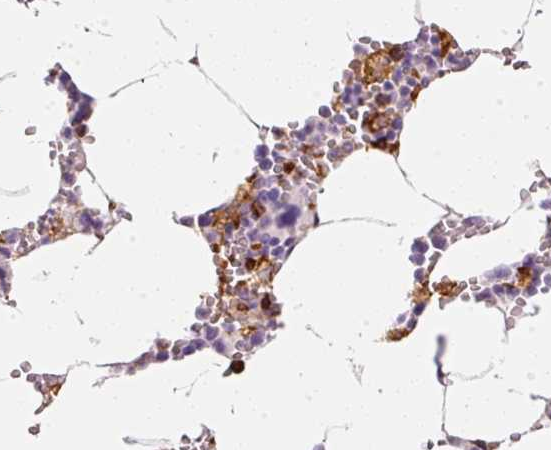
{"staining": {"intensity": "strong", "quantity": "25%-75%", "location": "cytoplasmic/membranous"}, "tissue": "bone marrow", "cell_type": "Hematopoietic cells", "image_type": "normal", "snomed": [{"axis": "morphology", "description": "Normal tissue, NOS"}, {"axis": "topography", "description": "Bone marrow"}], "caption": "Immunohistochemical staining of benign human bone marrow displays 25%-75% levels of strong cytoplasmic/membranous protein expression in approximately 25%-75% of hematopoietic cells. The staining was performed using DAB, with brown indicating positive protein expression. Nuclei are stained blue with hematoxylin.", "gene": "EVL", "patient": {"sex": "male", "age": 70}}